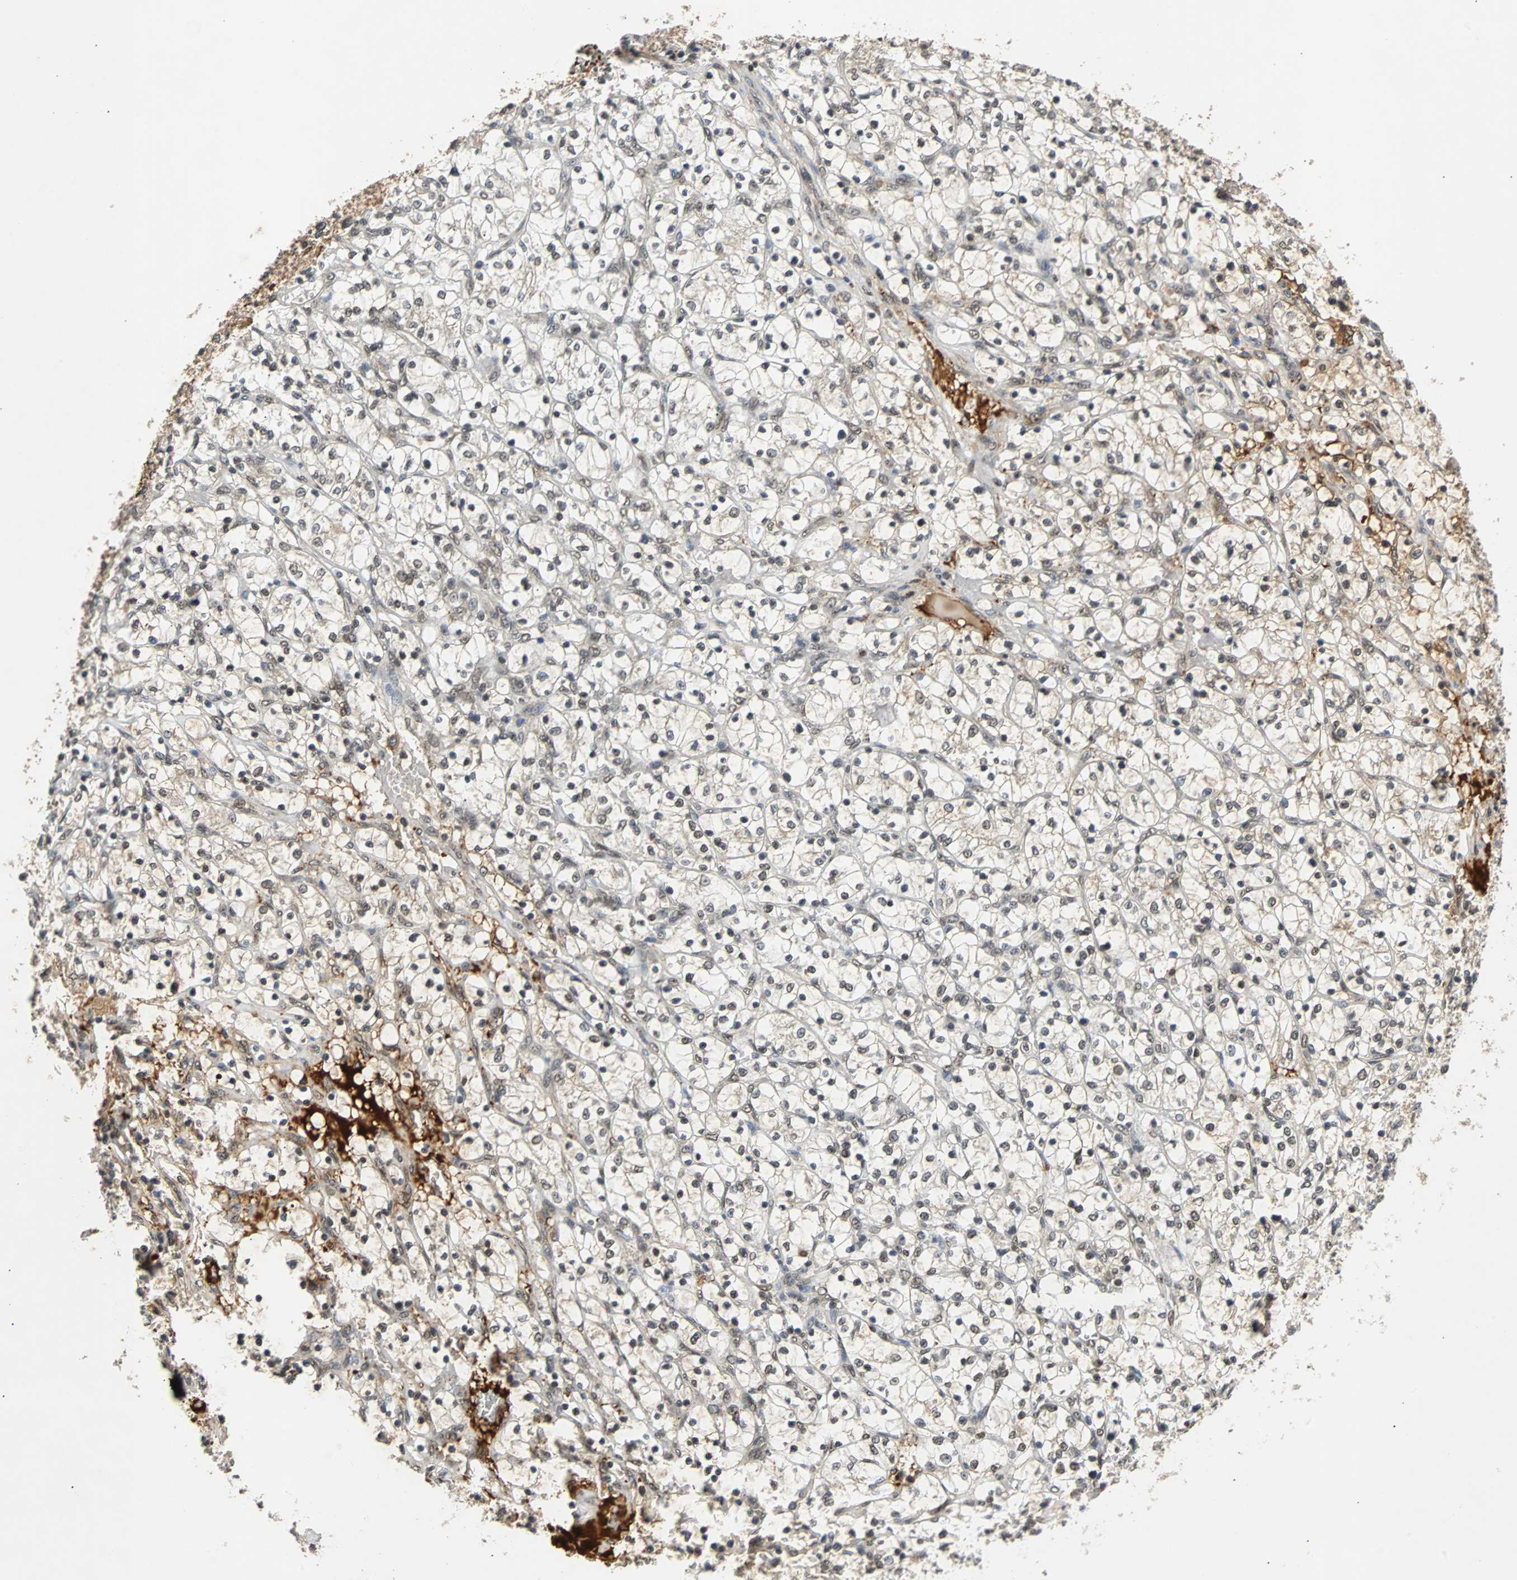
{"staining": {"intensity": "weak", "quantity": "25%-75%", "location": "nuclear"}, "tissue": "renal cancer", "cell_type": "Tumor cells", "image_type": "cancer", "snomed": [{"axis": "morphology", "description": "Adenocarcinoma, NOS"}, {"axis": "topography", "description": "Kidney"}], "caption": "Approximately 25%-75% of tumor cells in human adenocarcinoma (renal) show weak nuclear protein expression as visualized by brown immunohistochemical staining.", "gene": "PHC1", "patient": {"sex": "female", "age": 69}}